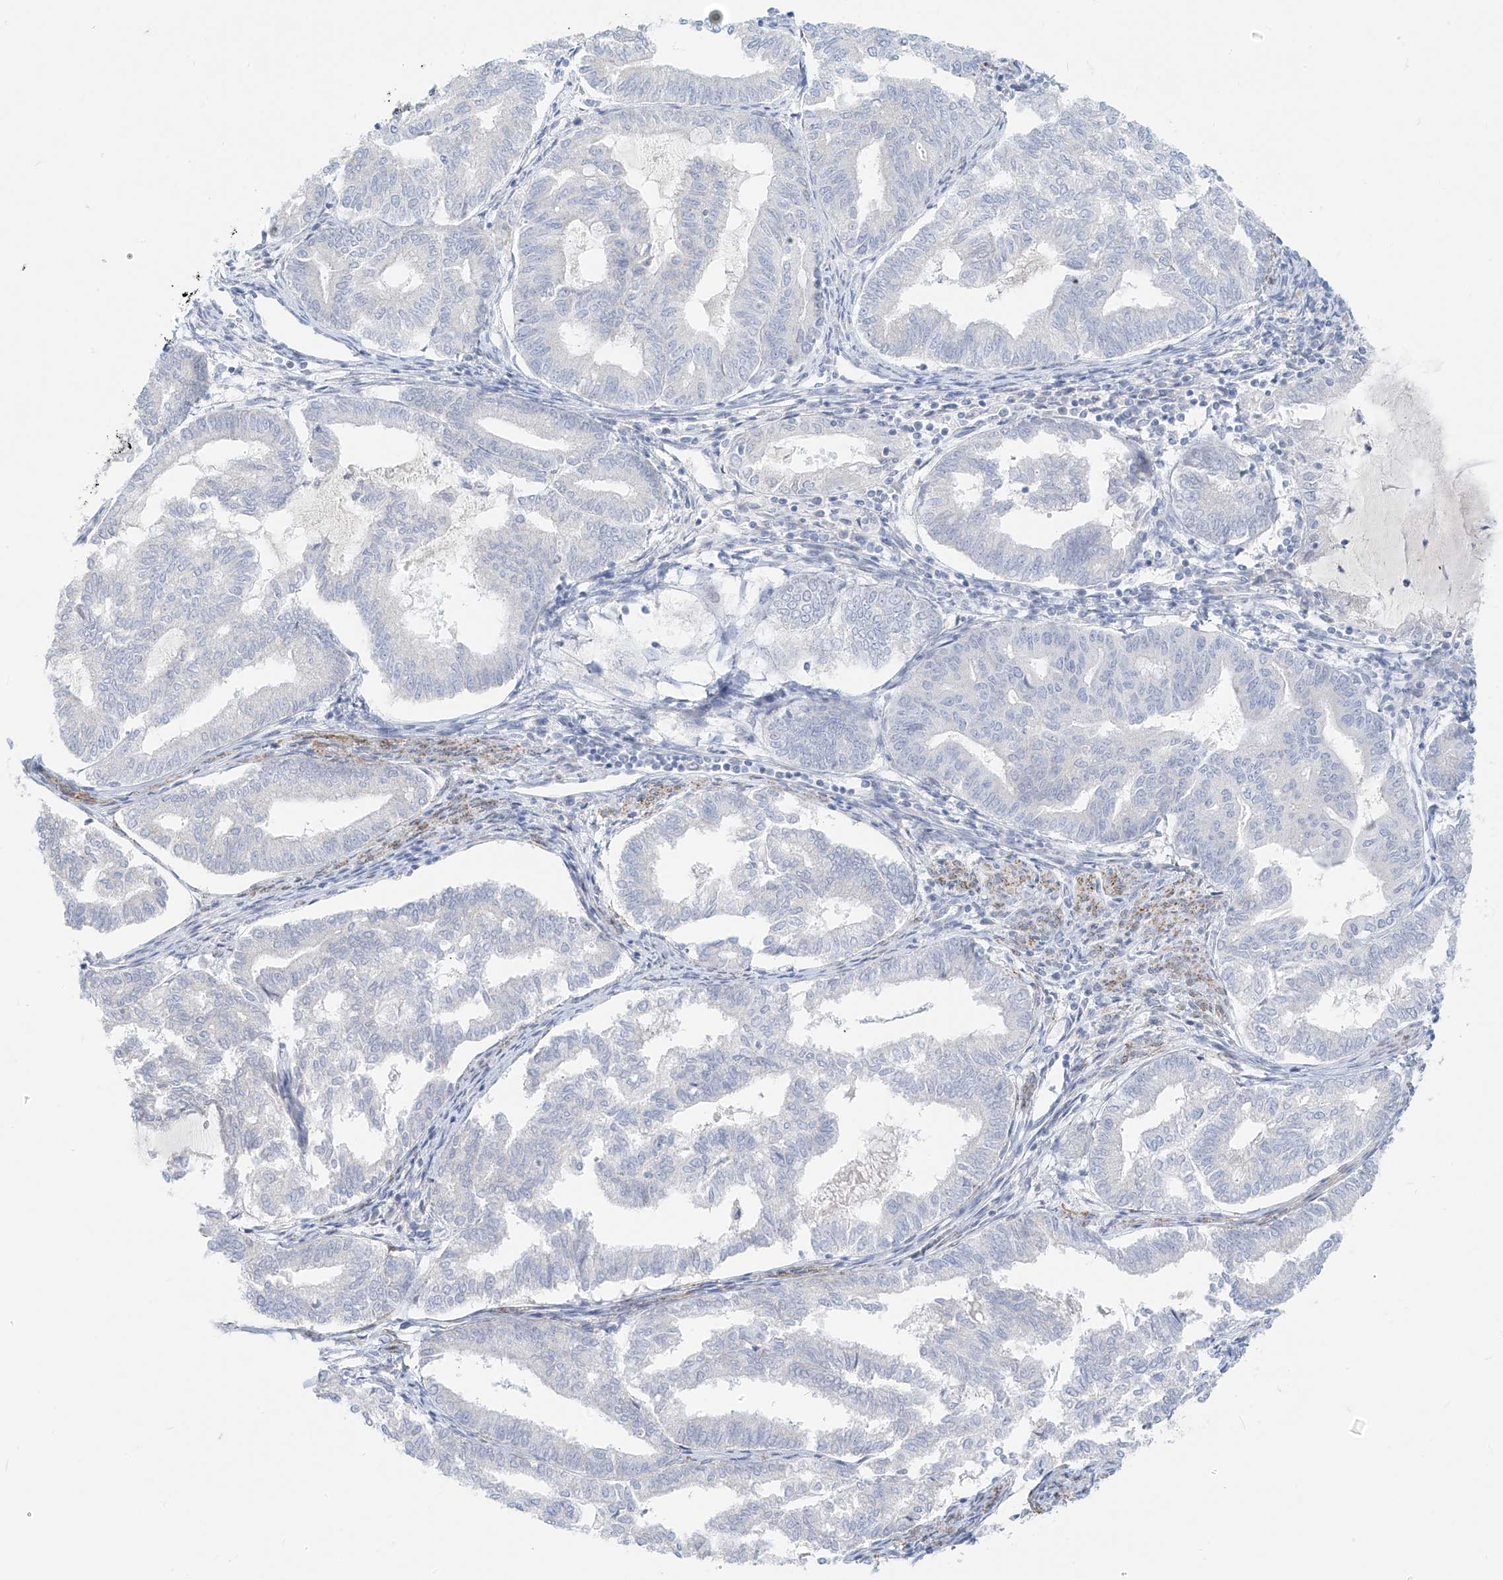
{"staining": {"intensity": "negative", "quantity": "none", "location": "none"}, "tissue": "endometrial cancer", "cell_type": "Tumor cells", "image_type": "cancer", "snomed": [{"axis": "morphology", "description": "Adenocarcinoma, NOS"}, {"axis": "topography", "description": "Endometrium"}], "caption": "Photomicrograph shows no protein positivity in tumor cells of adenocarcinoma (endometrial) tissue. (Stains: DAB (3,3'-diaminobenzidine) immunohistochemistry (IHC) with hematoxylin counter stain, Microscopy: brightfield microscopy at high magnification).", "gene": "ST3GAL5", "patient": {"sex": "female", "age": 79}}